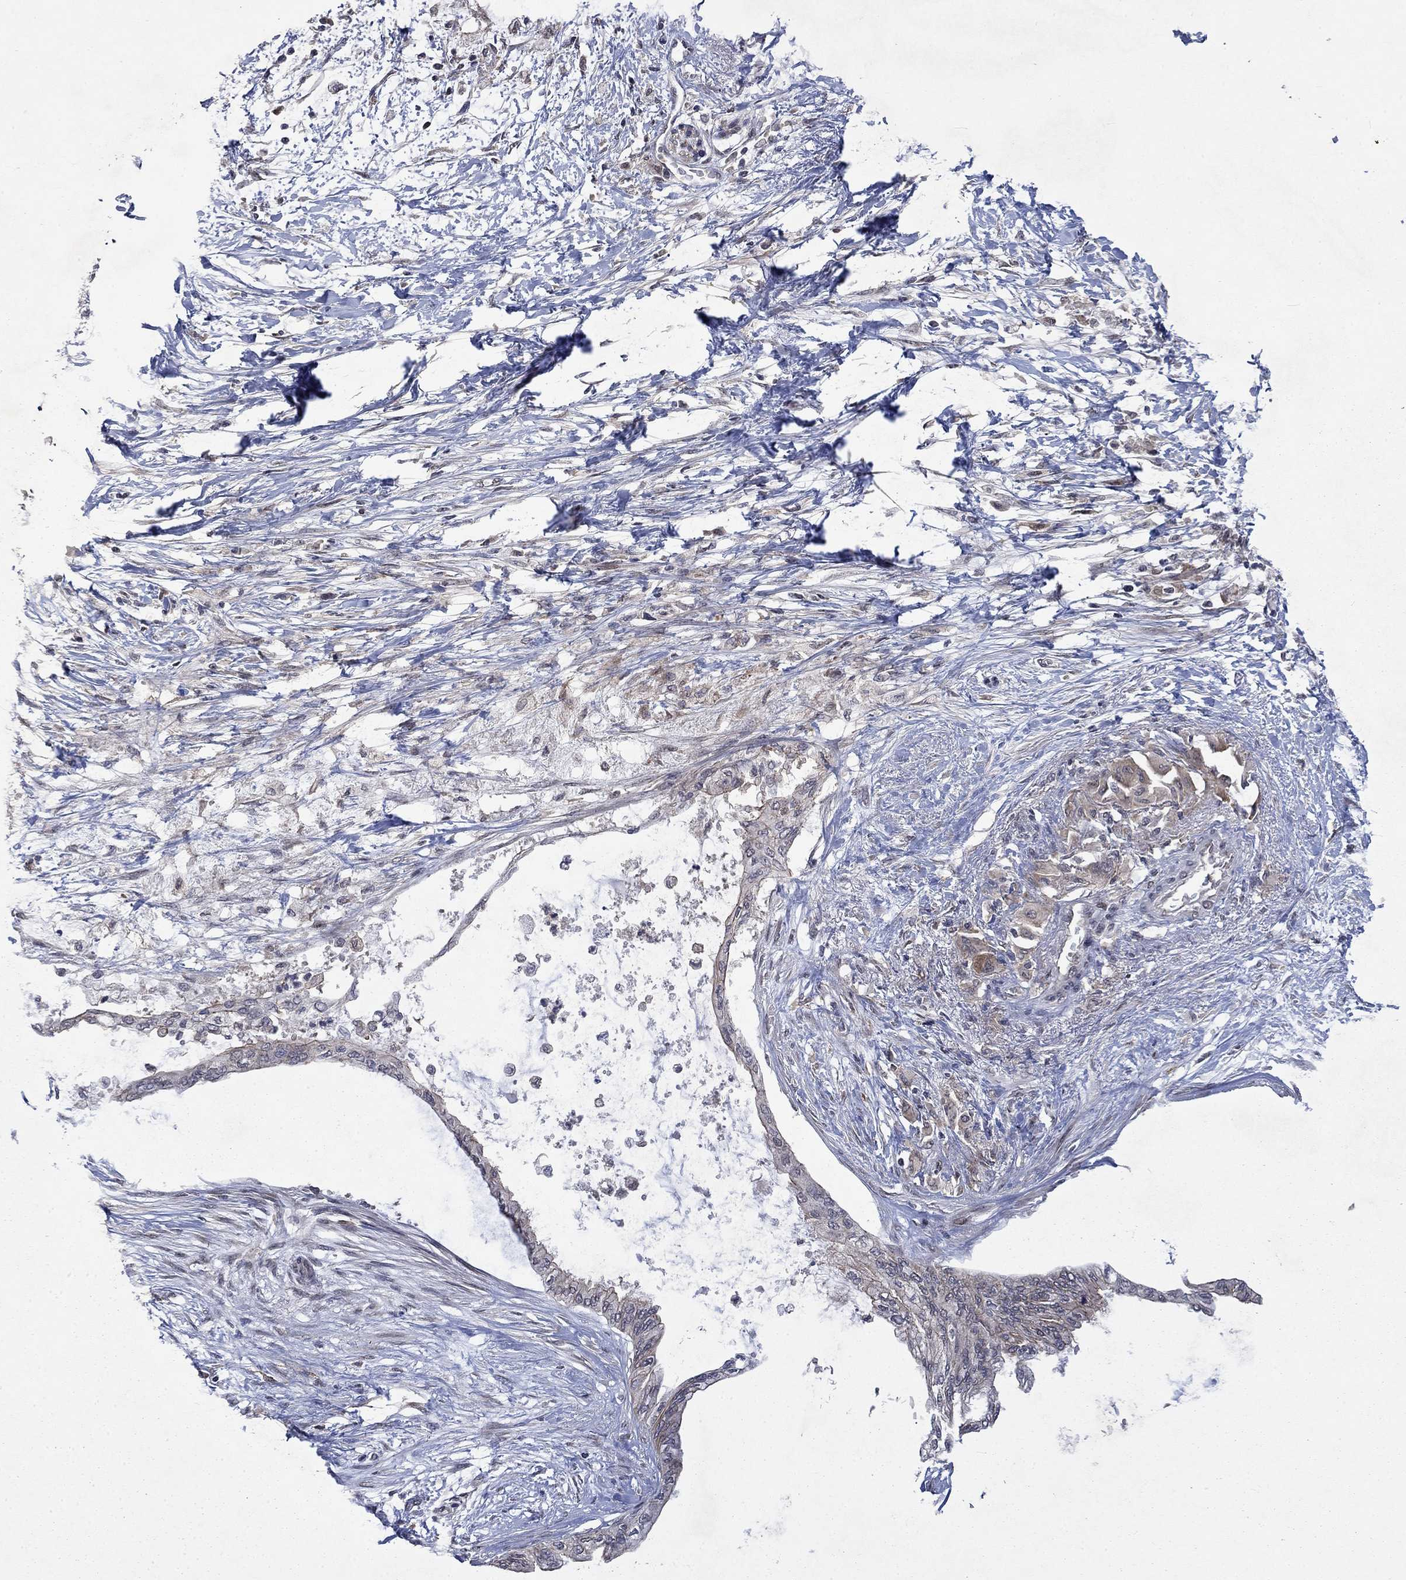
{"staining": {"intensity": "weak", "quantity": "<25%", "location": "cytoplasmic/membranous"}, "tissue": "pancreatic cancer", "cell_type": "Tumor cells", "image_type": "cancer", "snomed": [{"axis": "morphology", "description": "Normal tissue, NOS"}, {"axis": "morphology", "description": "Adenocarcinoma, NOS"}, {"axis": "topography", "description": "Pancreas"}, {"axis": "topography", "description": "Duodenum"}], "caption": "Tumor cells show no significant protein positivity in adenocarcinoma (pancreatic).", "gene": "PPP1R9A", "patient": {"sex": "female", "age": 60}}